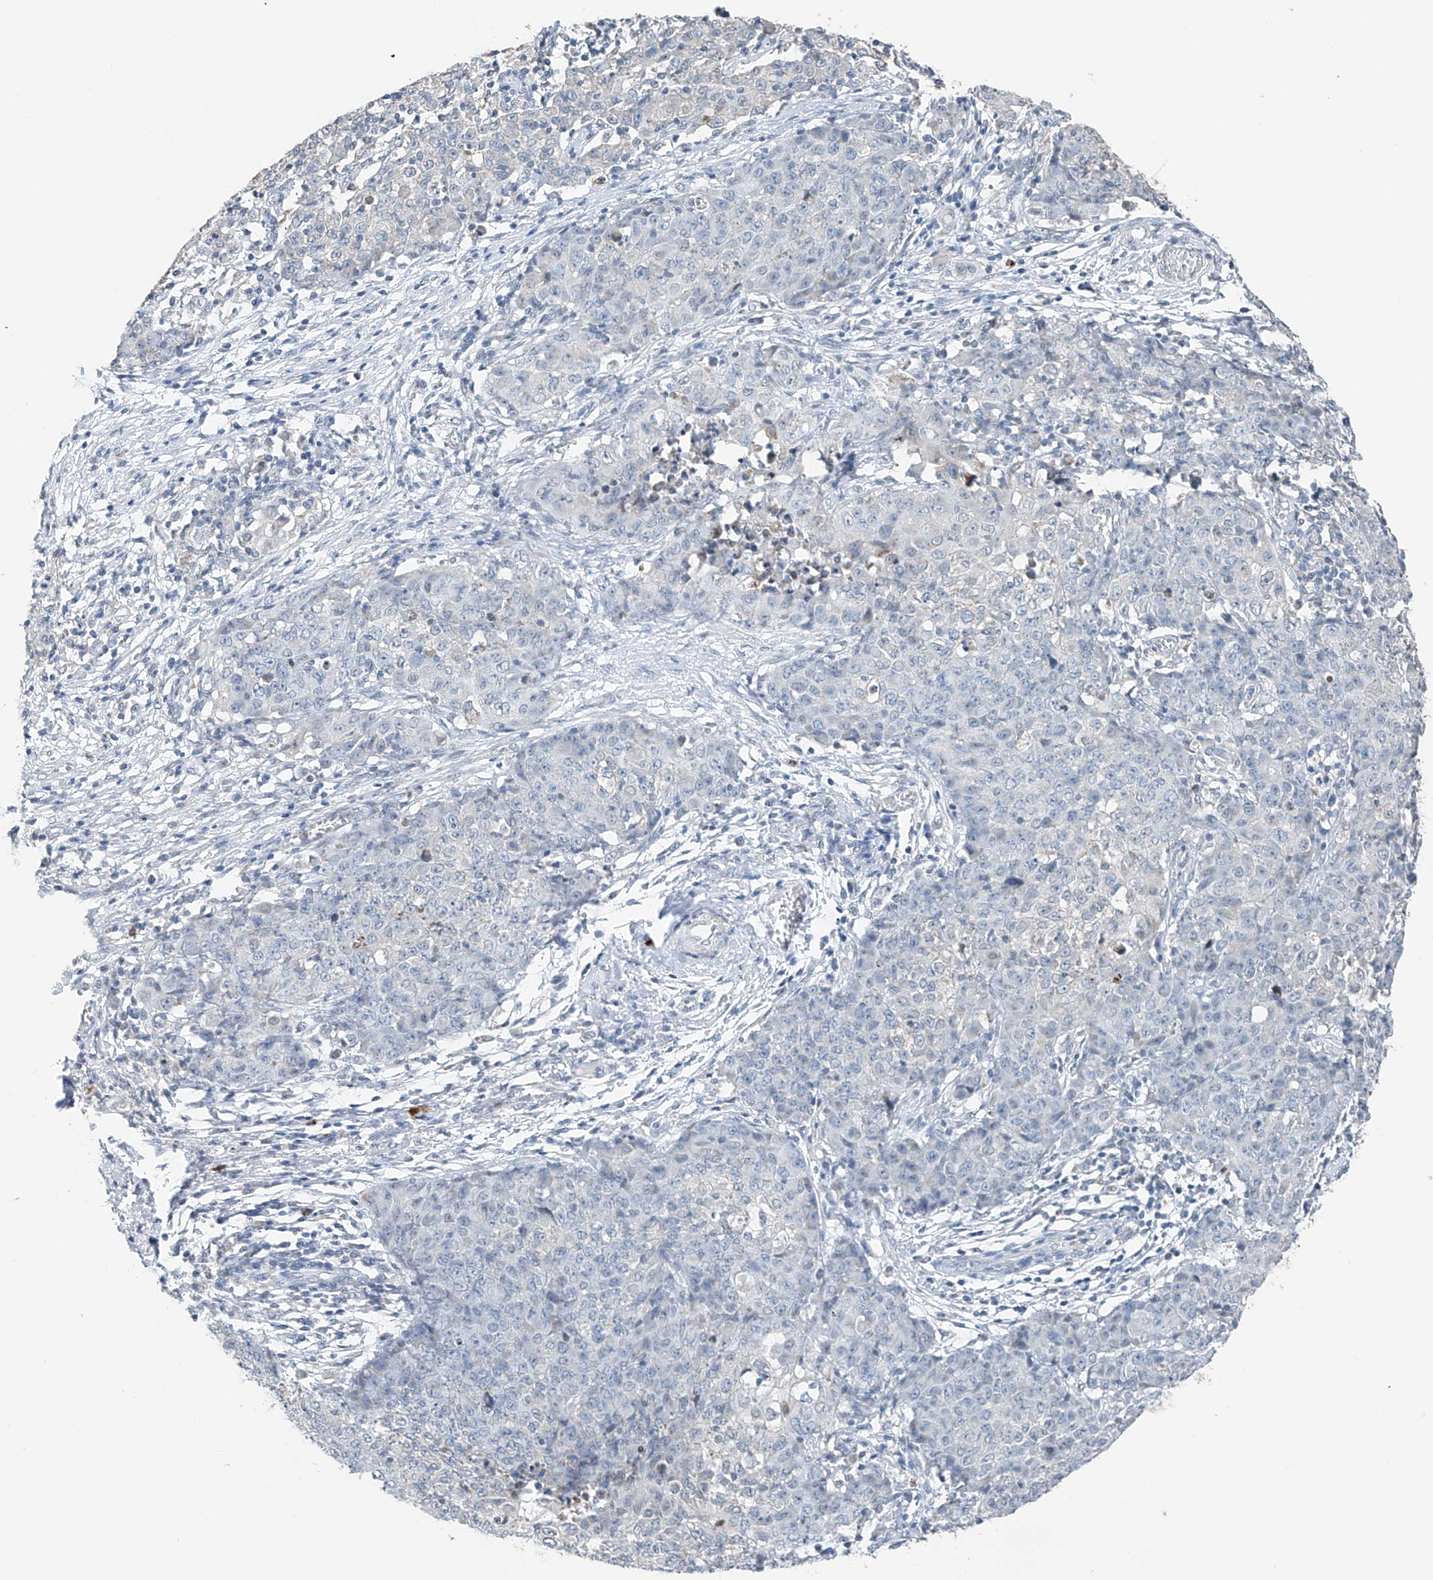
{"staining": {"intensity": "negative", "quantity": "none", "location": "none"}, "tissue": "ovarian cancer", "cell_type": "Tumor cells", "image_type": "cancer", "snomed": [{"axis": "morphology", "description": "Carcinoma, endometroid"}, {"axis": "topography", "description": "Ovary"}], "caption": "High power microscopy histopathology image of an immunohistochemistry micrograph of endometroid carcinoma (ovarian), revealing no significant positivity in tumor cells.", "gene": "KLF15", "patient": {"sex": "female", "age": 42}}